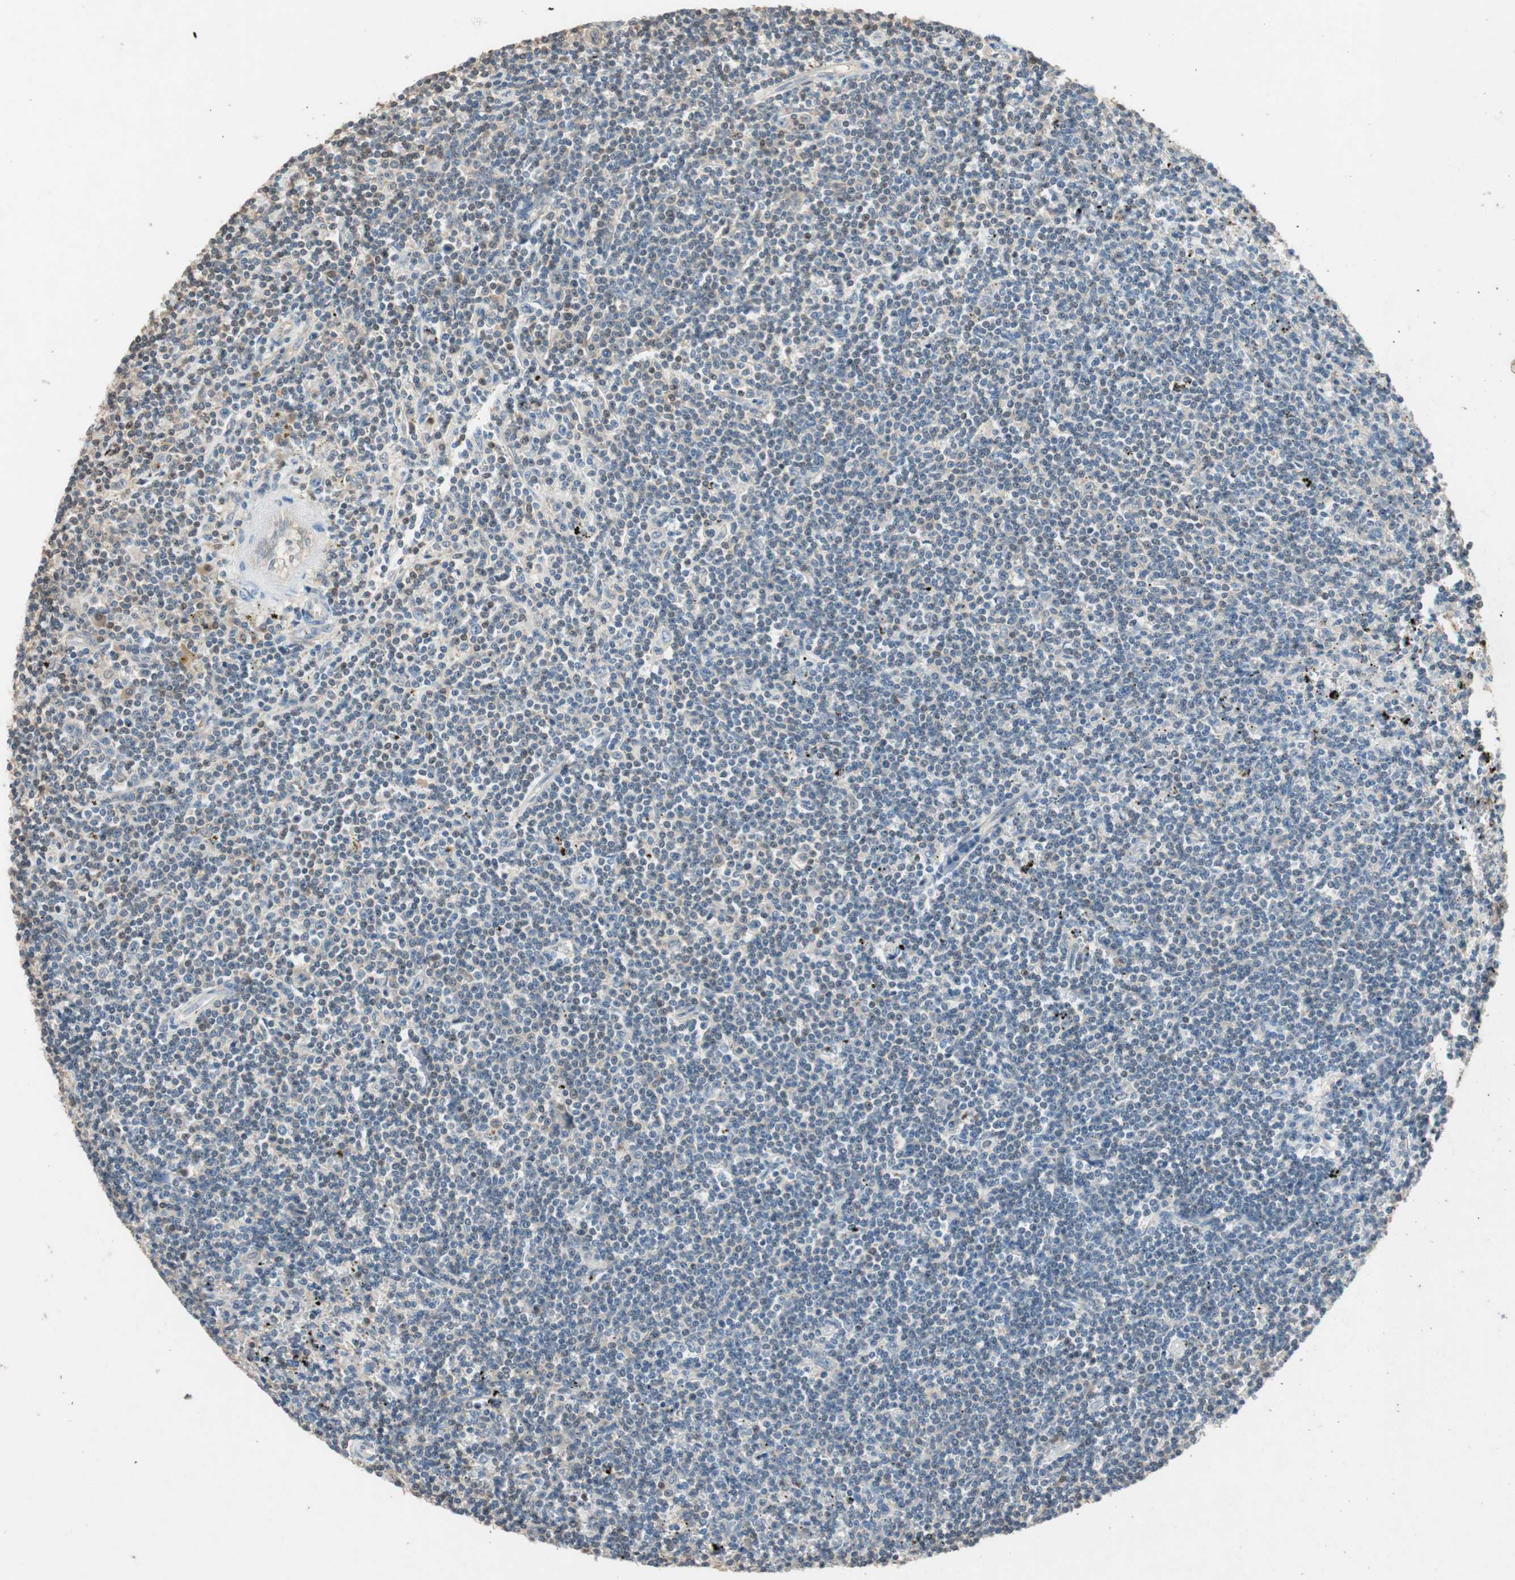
{"staining": {"intensity": "negative", "quantity": "none", "location": "none"}, "tissue": "lymphoma", "cell_type": "Tumor cells", "image_type": "cancer", "snomed": [{"axis": "morphology", "description": "Malignant lymphoma, non-Hodgkin's type, Low grade"}, {"axis": "topography", "description": "Spleen"}], "caption": "Tumor cells are negative for brown protein staining in malignant lymphoma, non-Hodgkin's type (low-grade). The staining was performed using DAB to visualize the protein expression in brown, while the nuclei were stained in blue with hematoxylin (Magnification: 20x).", "gene": "SERPINB5", "patient": {"sex": "male", "age": 76}}